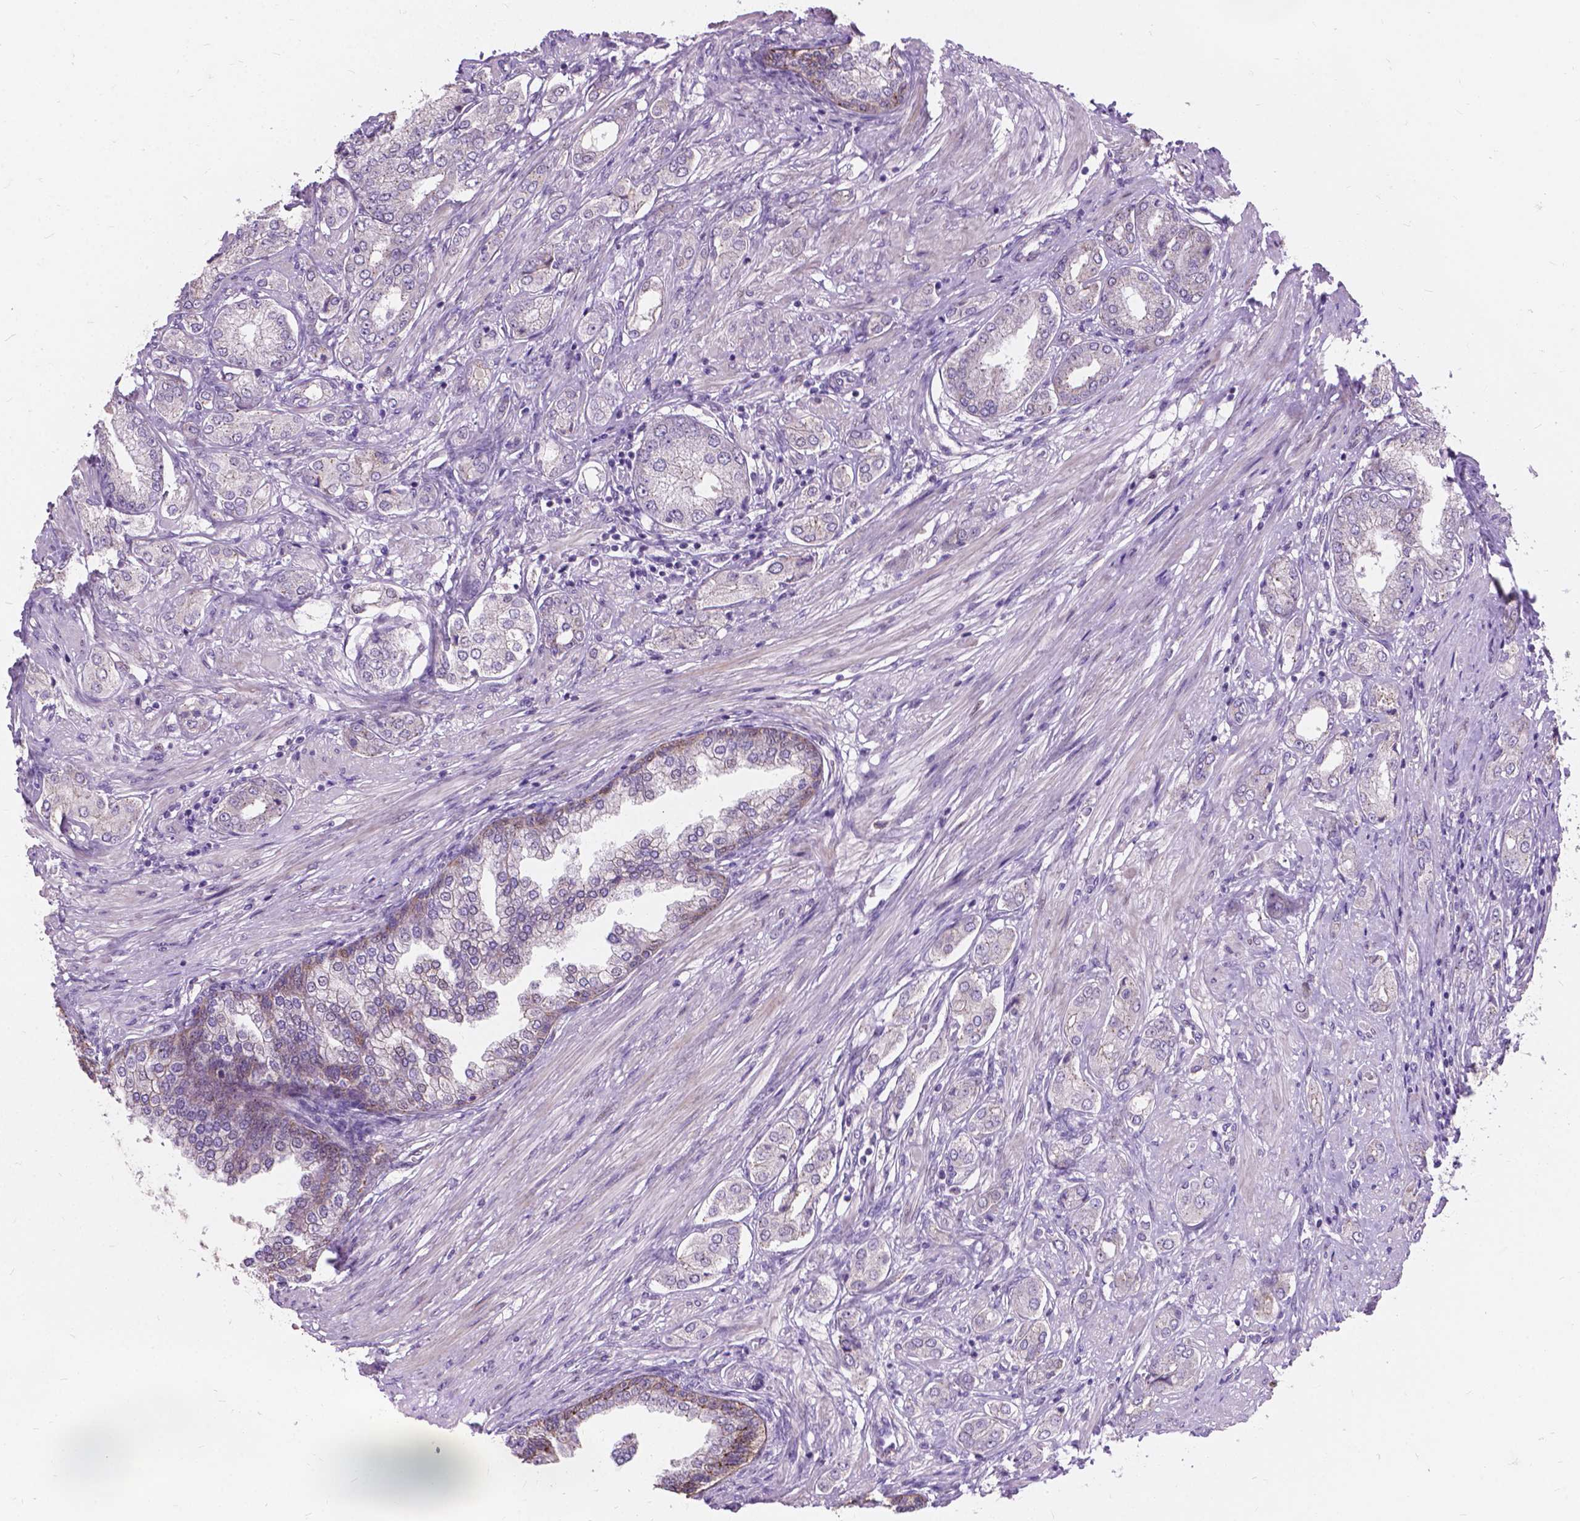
{"staining": {"intensity": "weak", "quantity": "<25%", "location": "cytoplasmic/membranous"}, "tissue": "prostate cancer", "cell_type": "Tumor cells", "image_type": "cancer", "snomed": [{"axis": "morphology", "description": "Adenocarcinoma, NOS"}, {"axis": "topography", "description": "Prostate"}], "caption": "Protein analysis of prostate cancer (adenocarcinoma) demonstrates no significant expression in tumor cells.", "gene": "MYH14", "patient": {"sex": "male", "age": 63}}